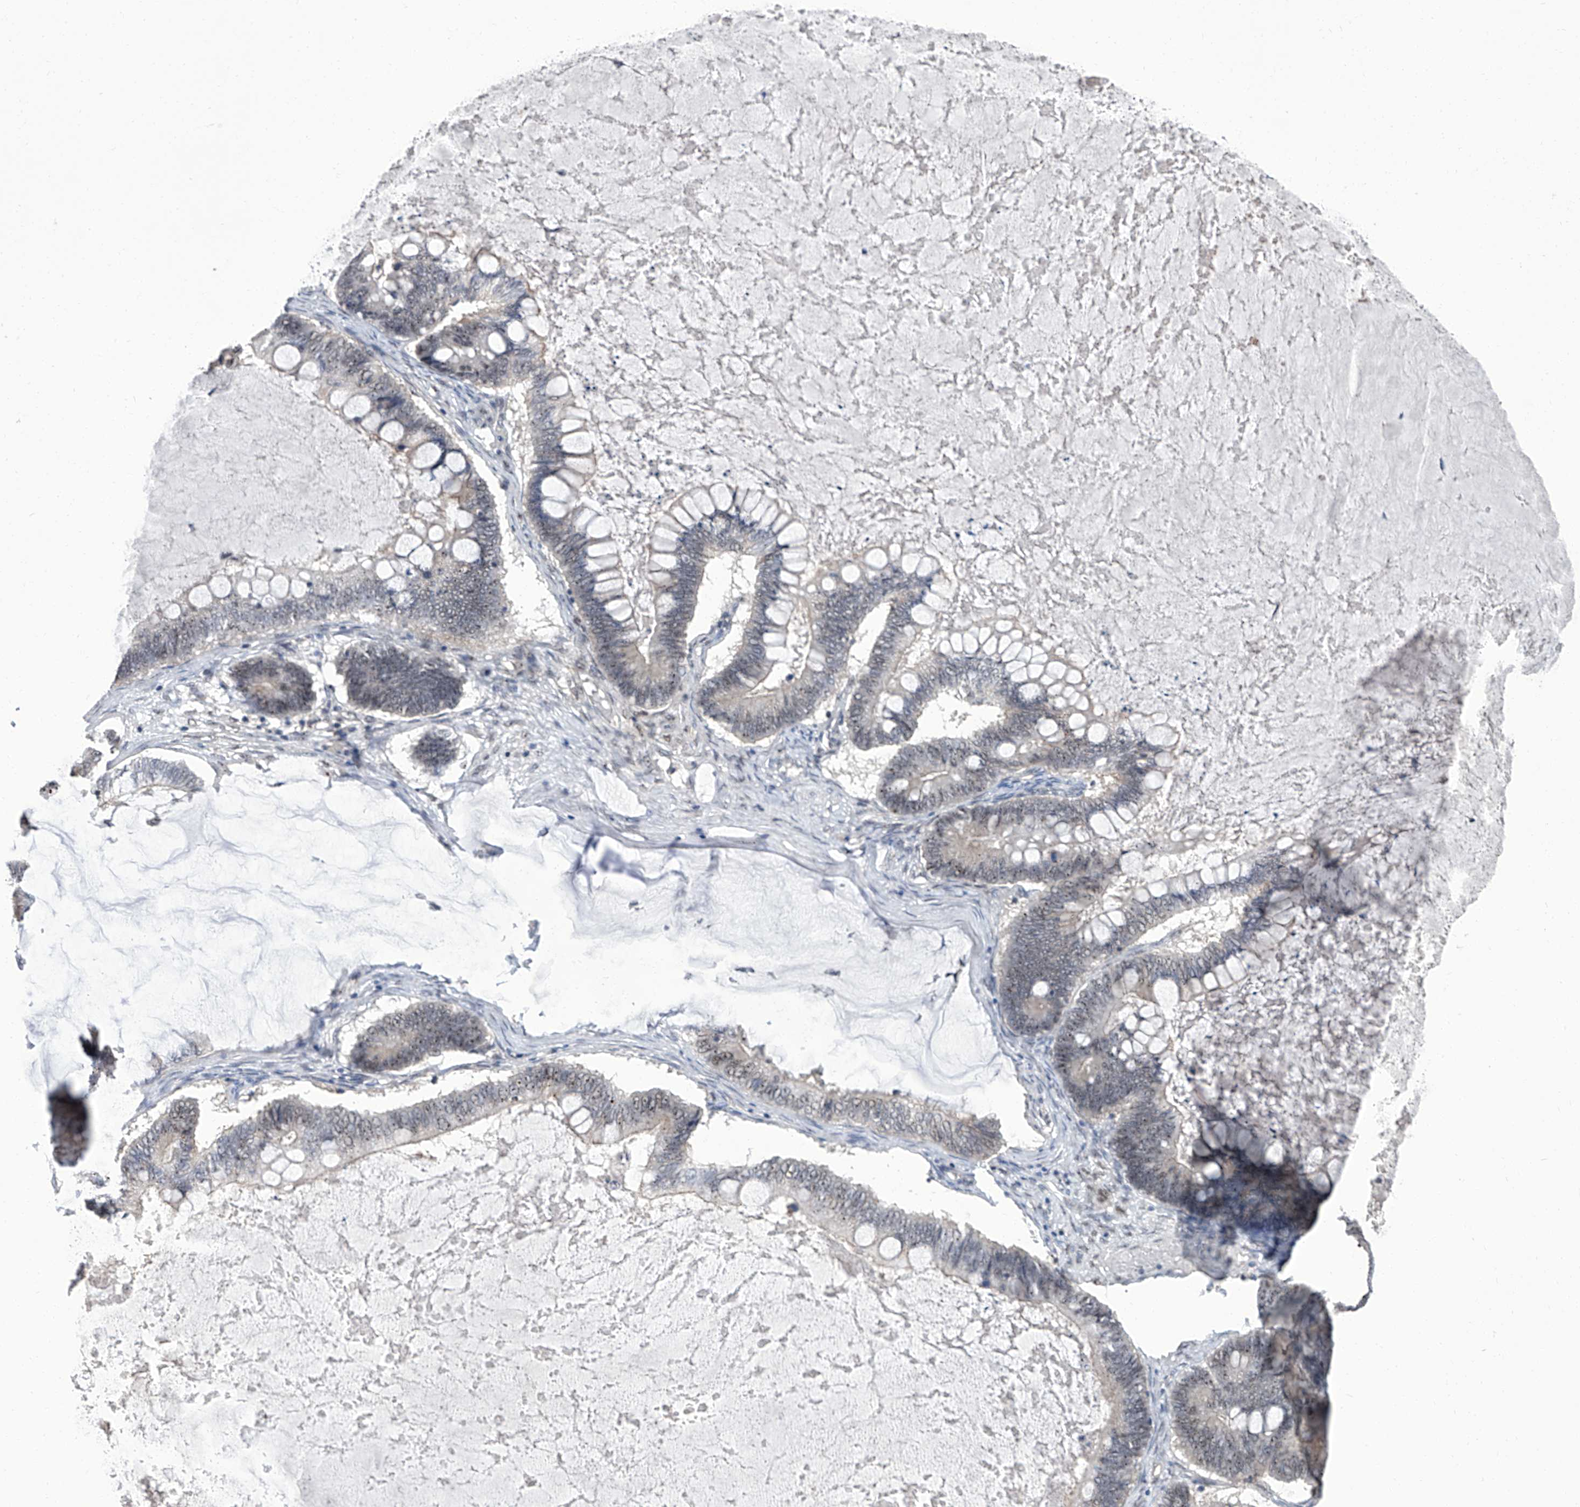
{"staining": {"intensity": "weak", "quantity": "<25%", "location": "nuclear"}, "tissue": "ovarian cancer", "cell_type": "Tumor cells", "image_type": "cancer", "snomed": [{"axis": "morphology", "description": "Cystadenocarcinoma, mucinous, NOS"}, {"axis": "topography", "description": "Ovary"}], "caption": "Tumor cells show no significant protein expression in ovarian cancer (mucinous cystadenocarcinoma).", "gene": "CMTR1", "patient": {"sex": "female", "age": 61}}